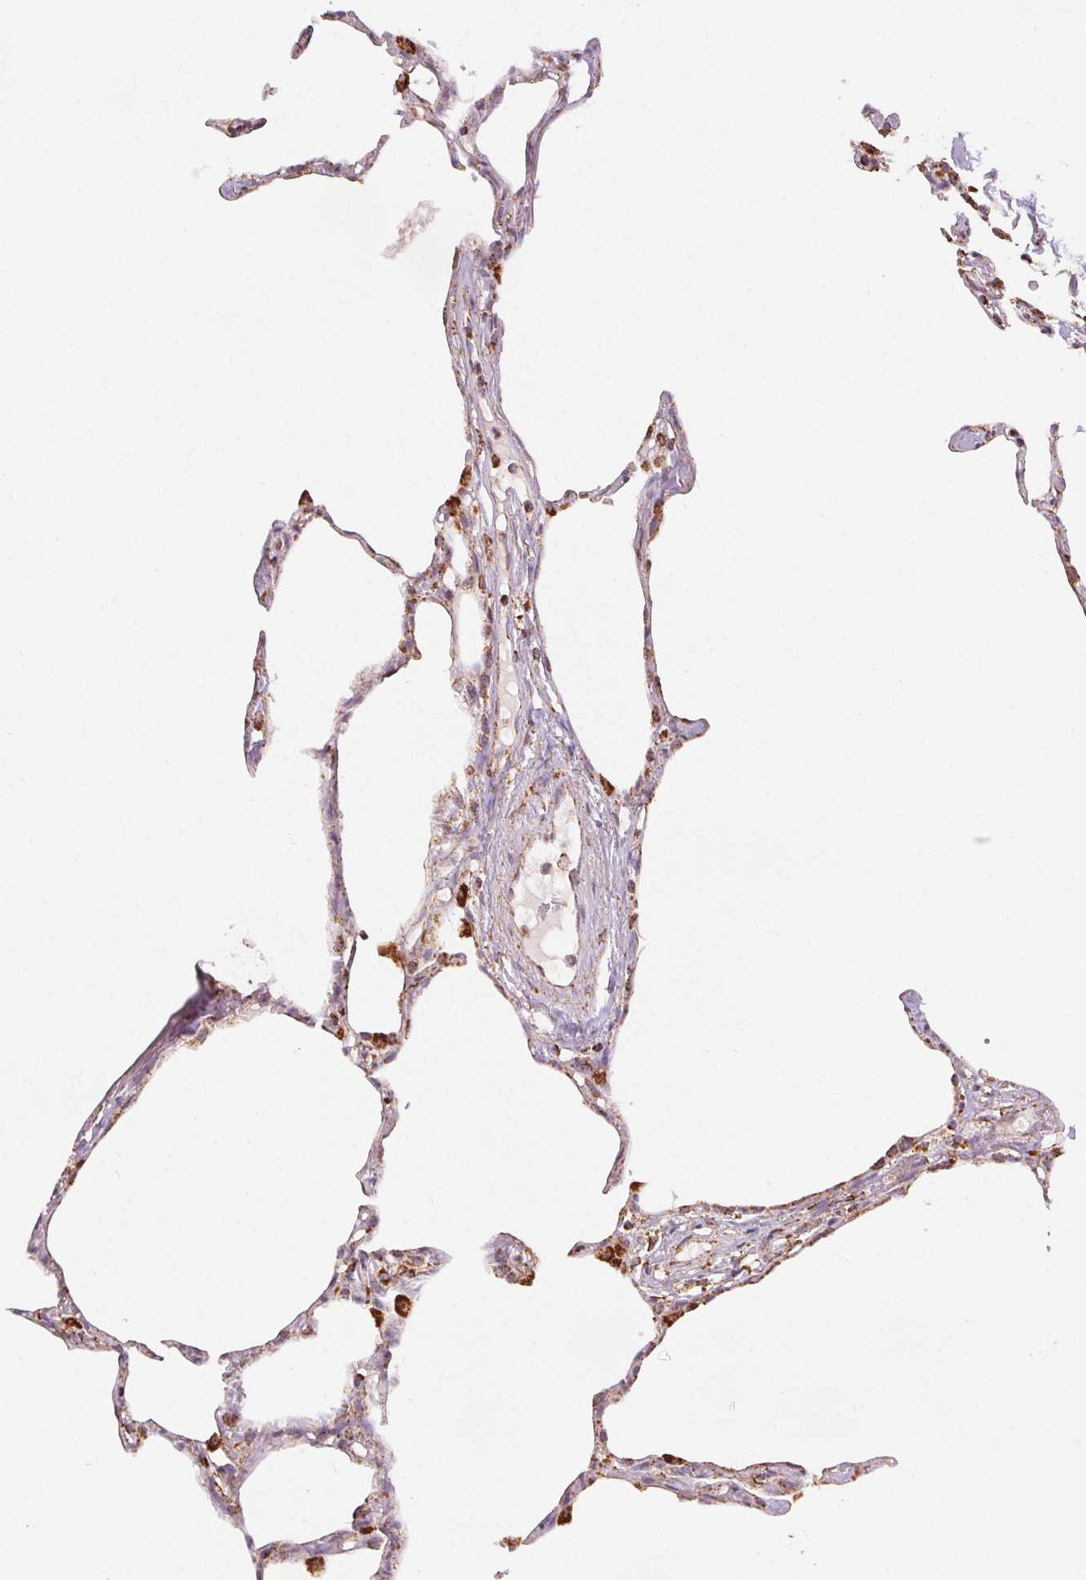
{"staining": {"intensity": "moderate", "quantity": "25%-75%", "location": "cytoplasmic/membranous"}, "tissue": "lung", "cell_type": "Alveolar cells", "image_type": "normal", "snomed": [{"axis": "morphology", "description": "Normal tissue, NOS"}, {"axis": "topography", "description": "Lung"}], "caption": "This is a photomicrograph of immunohistochemistry staining of normal lung, which shows moderate expression in the cytoplasmic/membranous of alveolar cells.", "gene": "SDHB", "patient": {"sex": "male", "age": 65}}